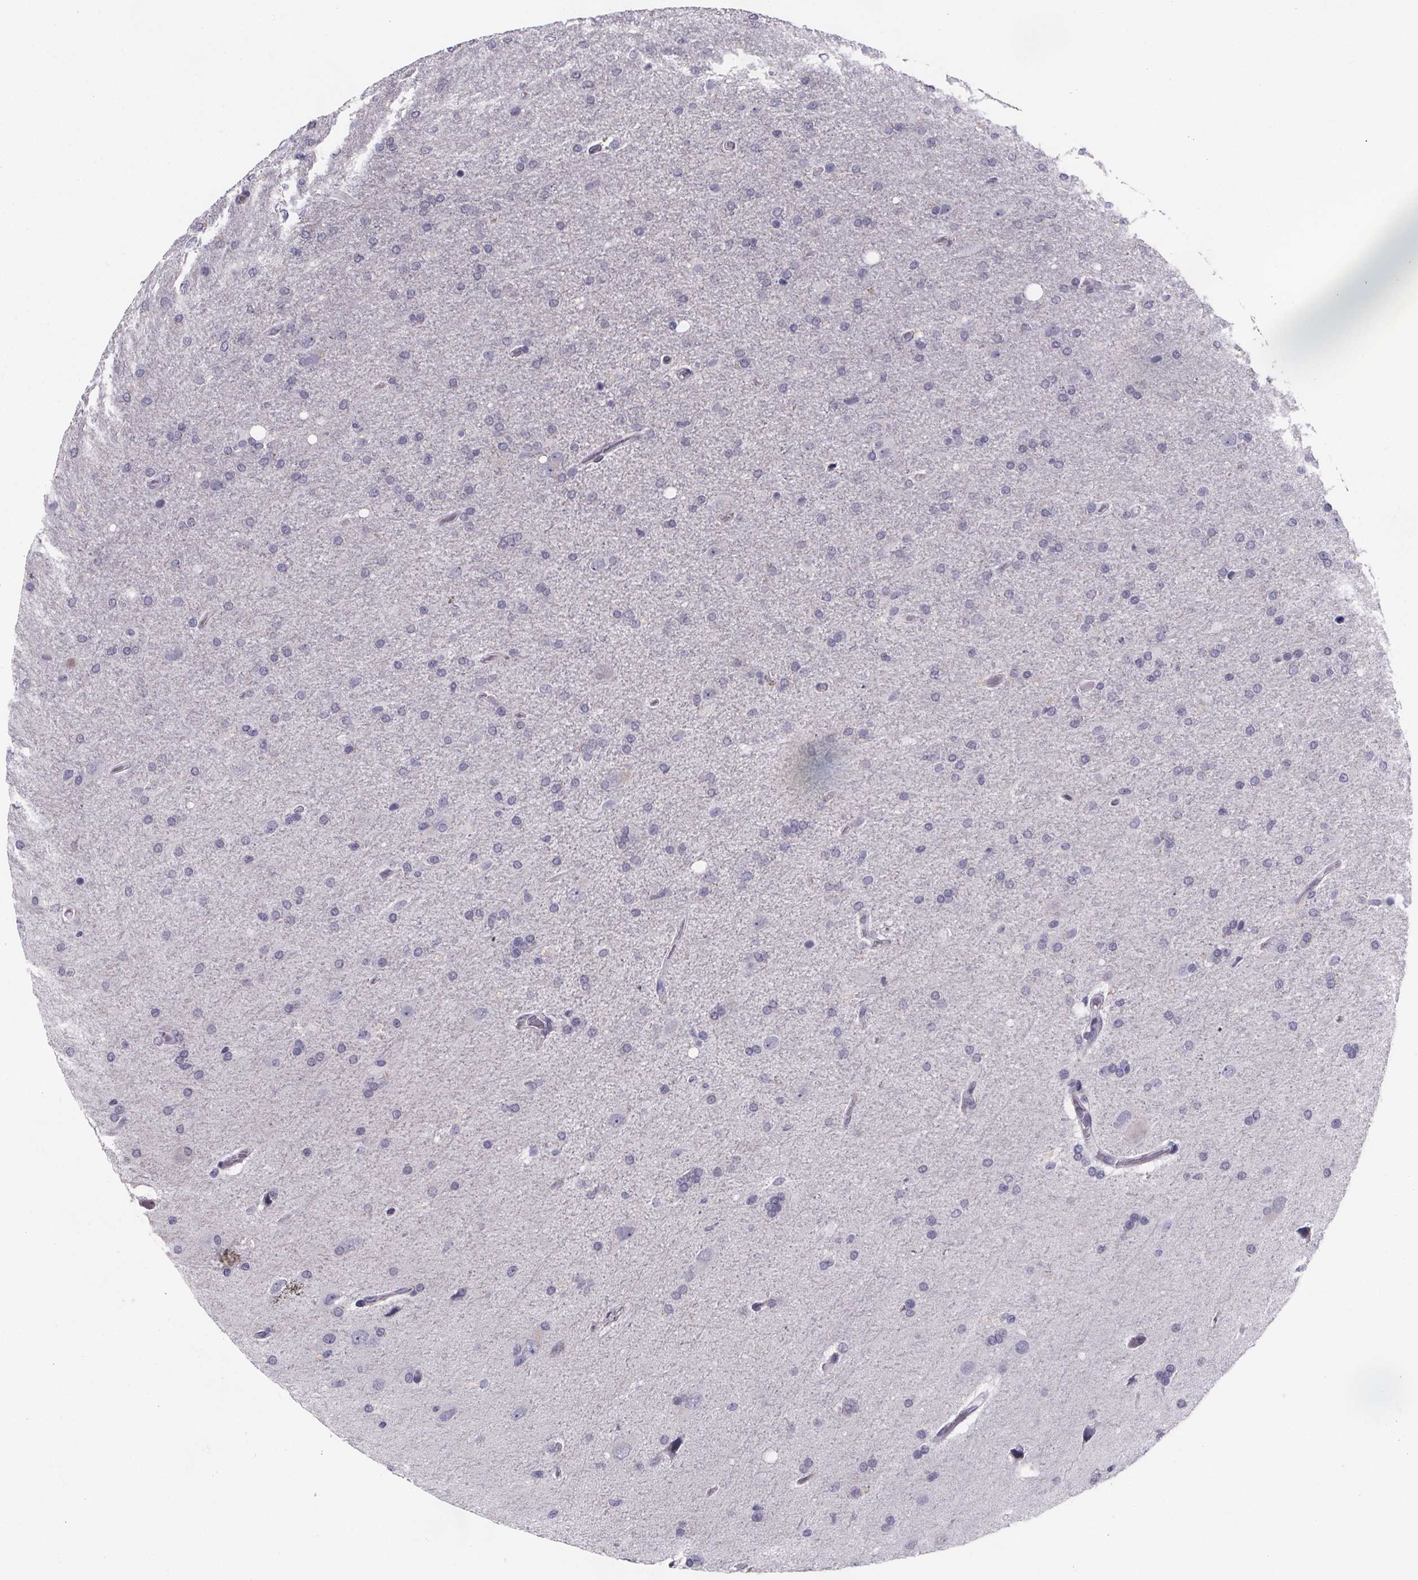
{"staining": {"intensity": "negative", "quantity": "none", "location": "none"}, "tissue": "glioma", "cell_type": "Tumor cells", "image_type": "cancer", "snomed": [{"axis": "morphology", "description": "Glioma, malignant, High grade"}, {"axis": "topography", "description": "Cerebral cortex"}], "caption": "Tumor cells are negative for protein expression in human malignant high-grade glioma.", "gene": "PAH", "patient": {"sex": "male", "age": 70}}